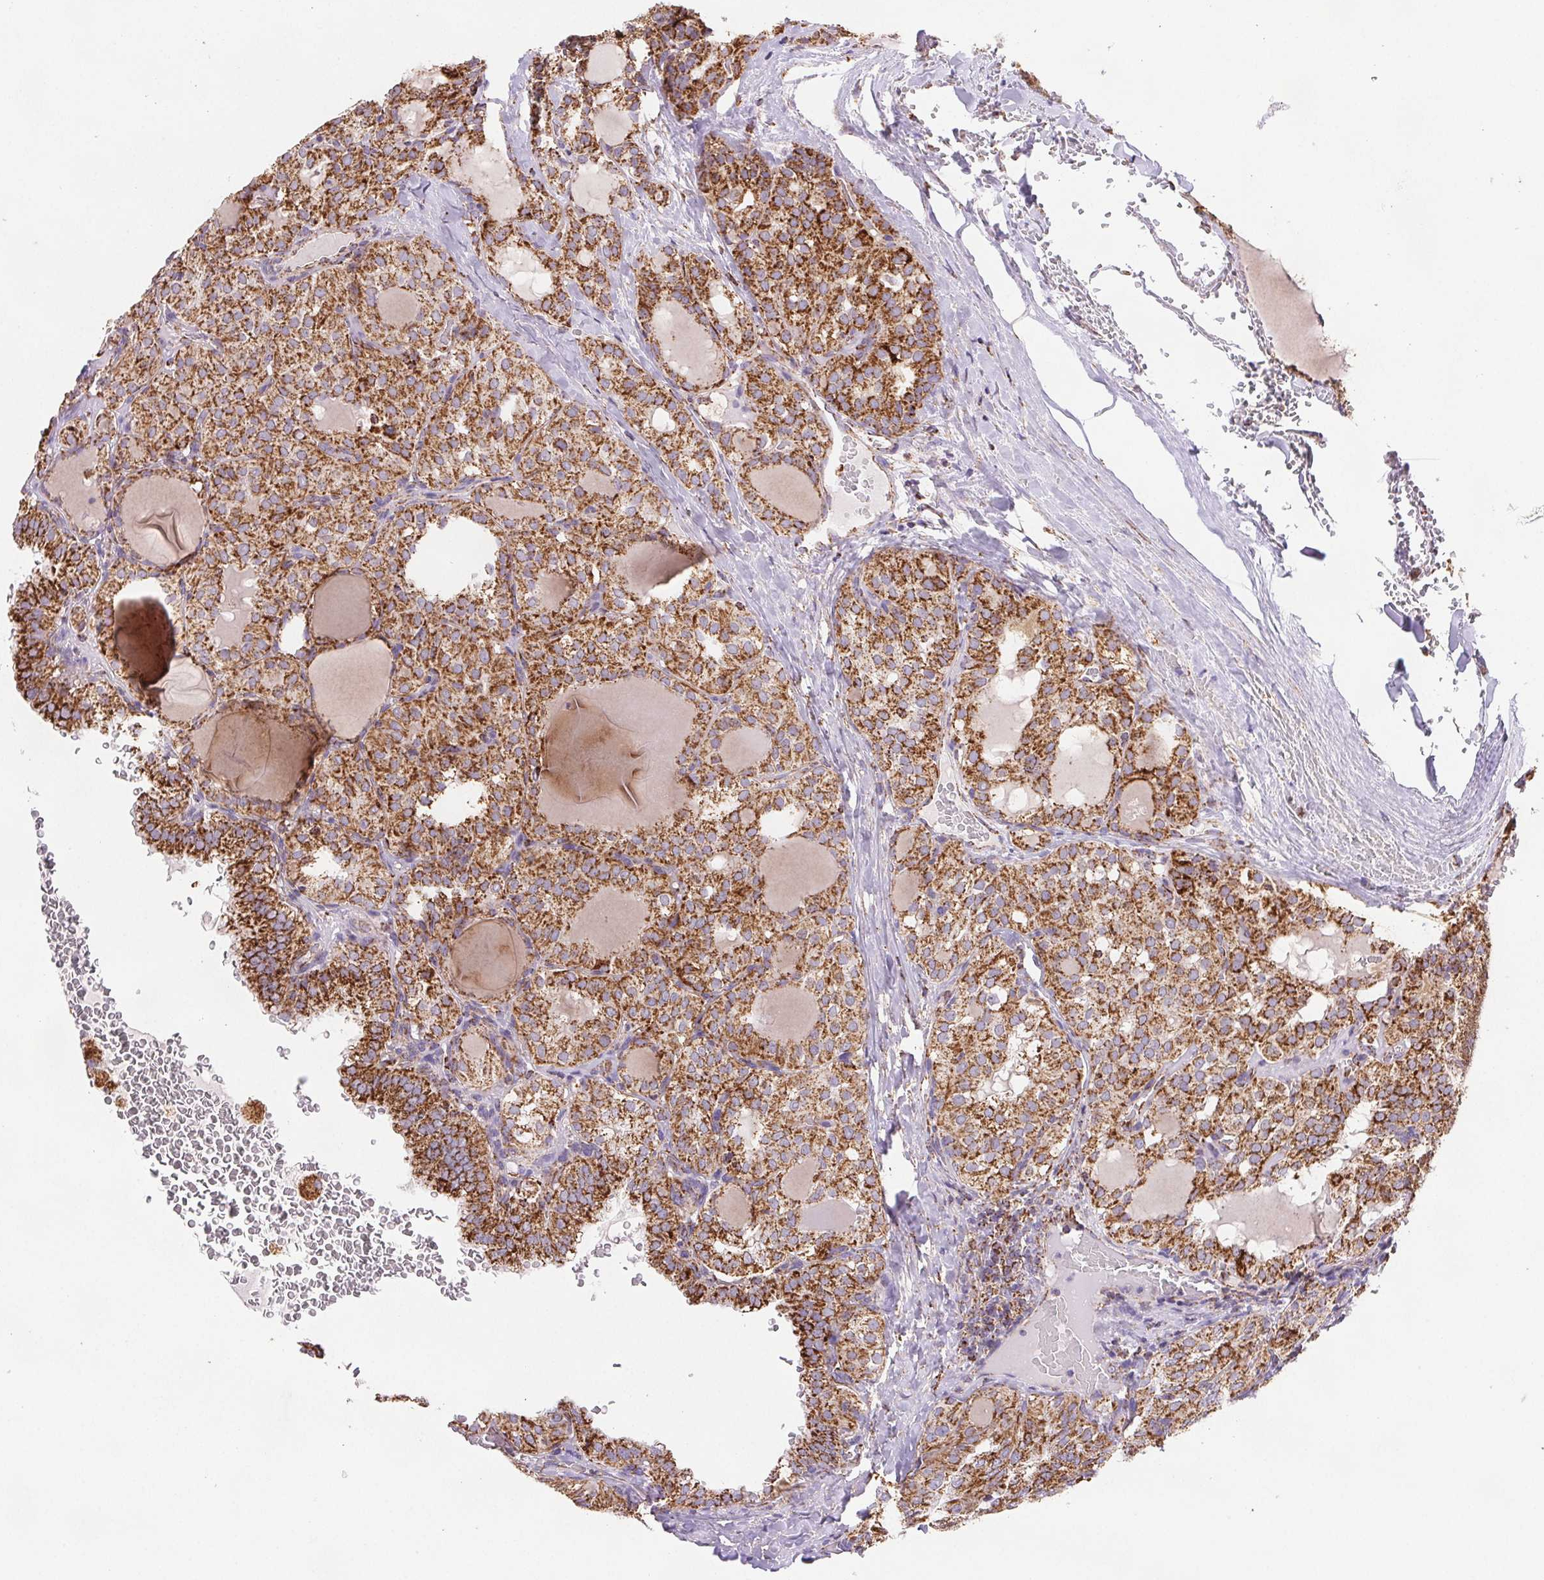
{"staining": {"intensity": "strong", "quantity": ">75%", "location": "cytoplasmic/membranous"}, "tissue": "thyroid cancer", "cell_type": "Tumor cells", "image_type": "cancer", "snomed": [{"axis": "morphology", "description": "Papillary adenocarcinoma, NOS"}, {"axis": "topography", "description": "Thyroid gland"}], "caption": "An image of human thyroid papillary adenocarcinoma stained for a protein reveals strong cytoplasmic/membranous brown staining in tumor cells.", "gene": "NIPSNAP2", "patient": {"sex": "male", "age": 20}}